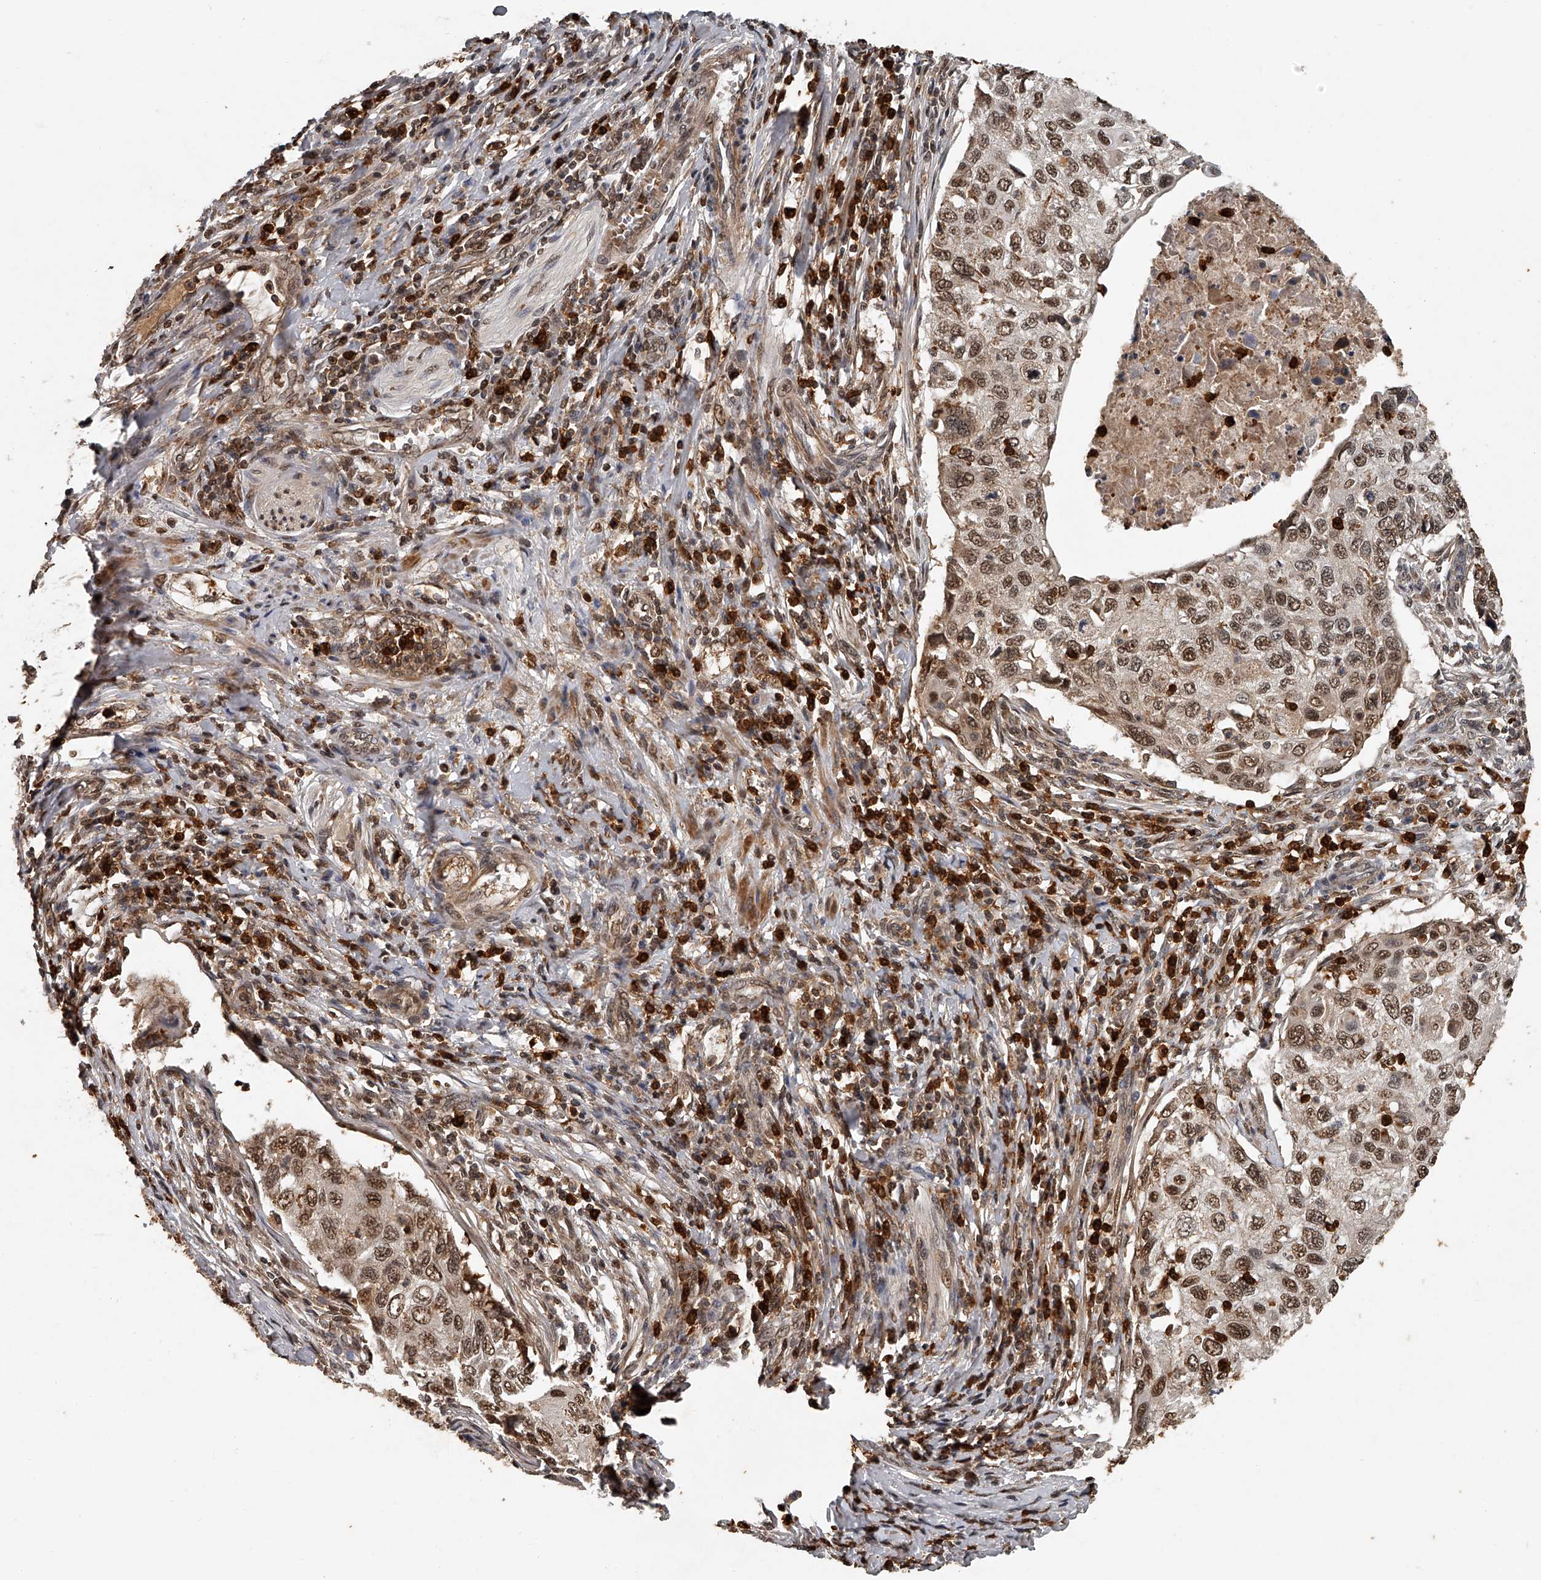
{"staining": {"intensity": "moderate", "quantity": ">75%", "location": "nuclear"}, "tissue": "cervical cancer", "cell_type": "Tumor cells", "image_type": "cancer", "snomed": [{"axis": "morphology", "description": "Squamous cell carcinoma, NOS"}, {"axis": "topography", "description": "Cervix"}], "caption": "Cervical squamous cell carcinoma stained with DAB IHC demonstrates medium levels of moderate nuclear staining in approximately >75% of tumor cells.", "gene": "PLEKHG1", "patient": {"sex": "female", "age": 70}}